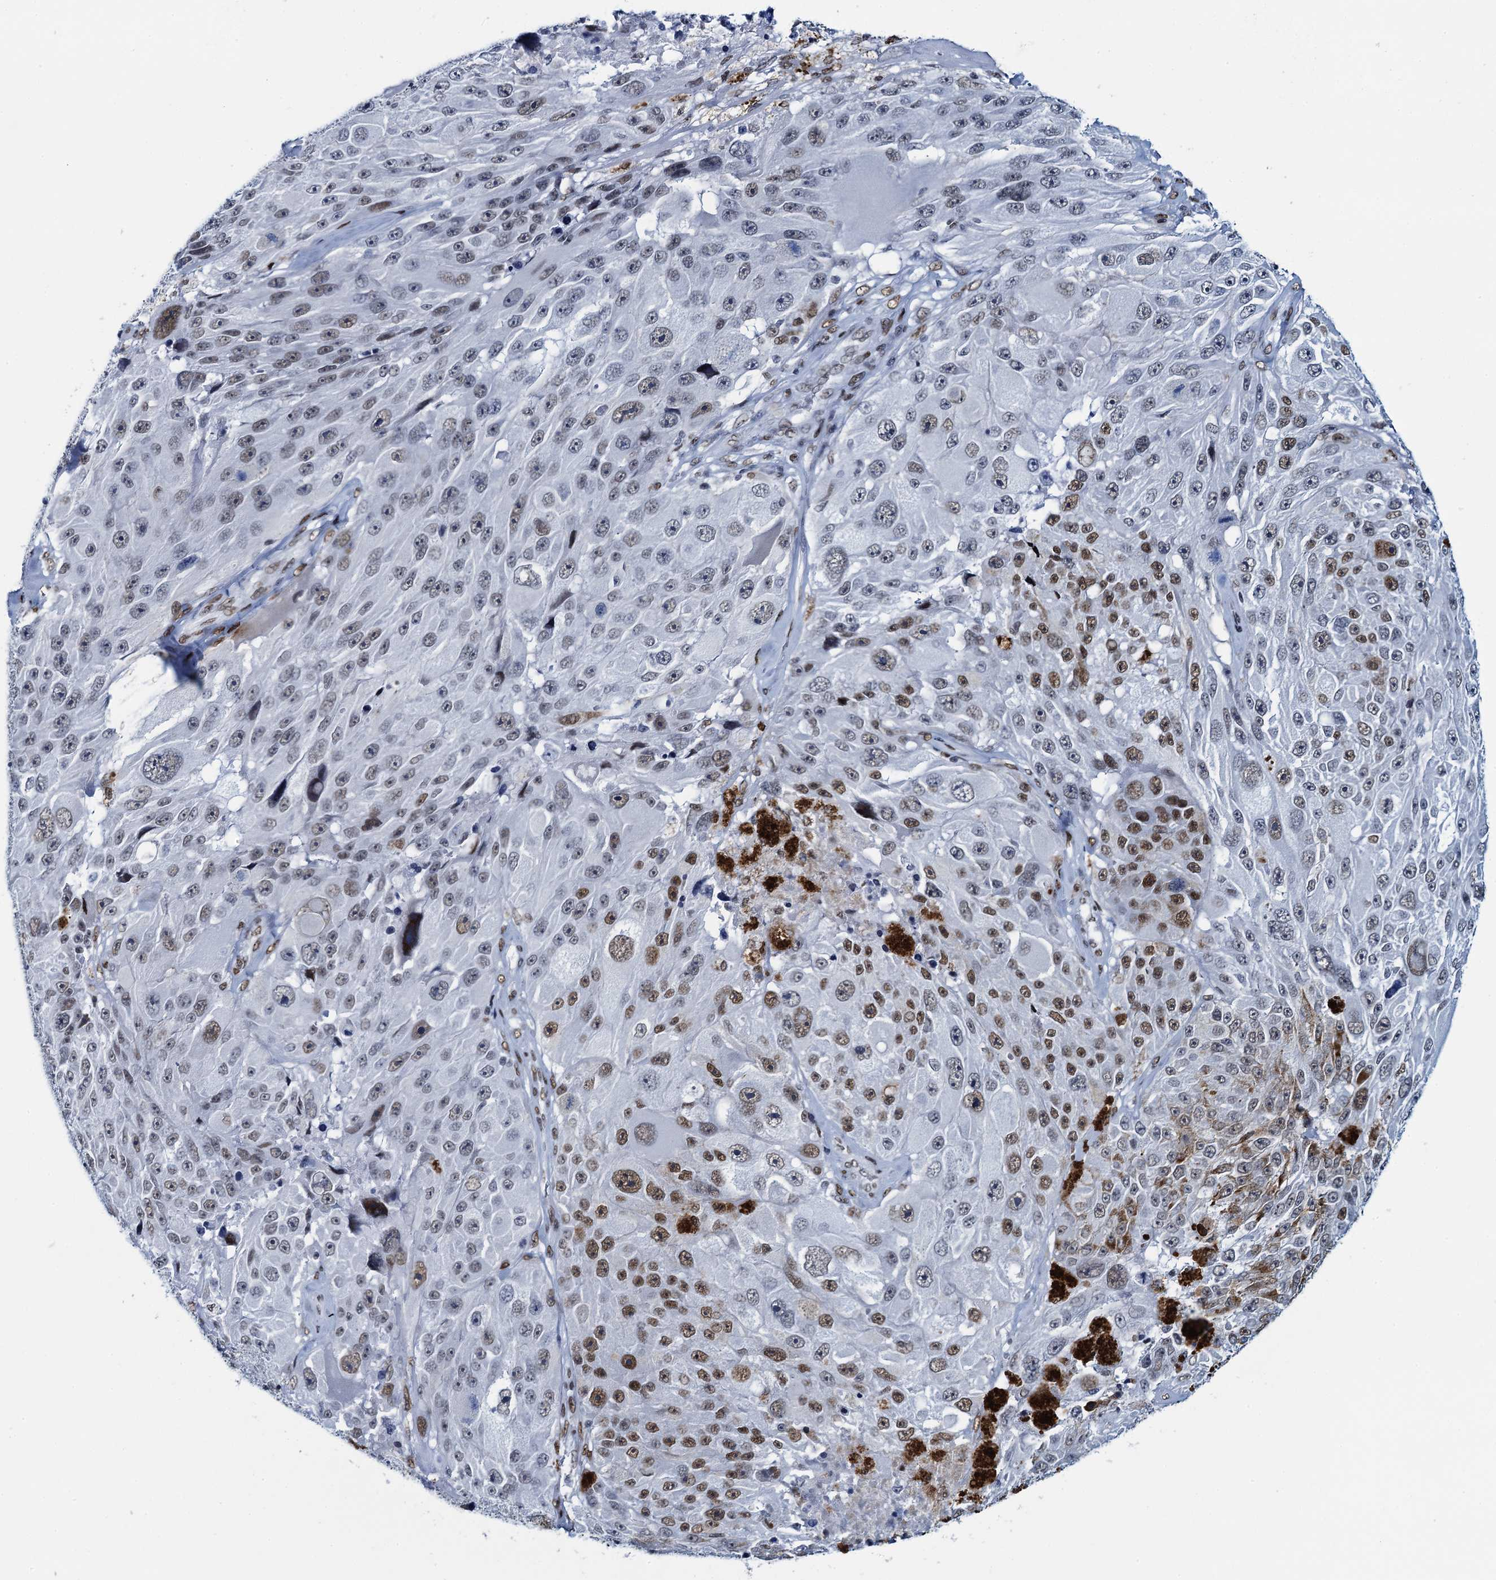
{"staining": {"intensity": "moderate", "quantity": "<25%", "location": "nuclear"}, "tissue": "melanoma", "cell_type": "Tumor cells", "image_type": "cancer", "snomed": [{"axis": "morphology", "description": "Malignant melanoma, Metastatic site"}, {"axis": "topography", "description": "Lymph node"}], "caption": "Immunohistochemical staining of malignant melanoma (metastatic site) displays low levels of moderate nuclear positivity in about <25% of tumor cells.", "gene": "HNRNPUL2", "patient": {"sex": "male", "age": 62}}